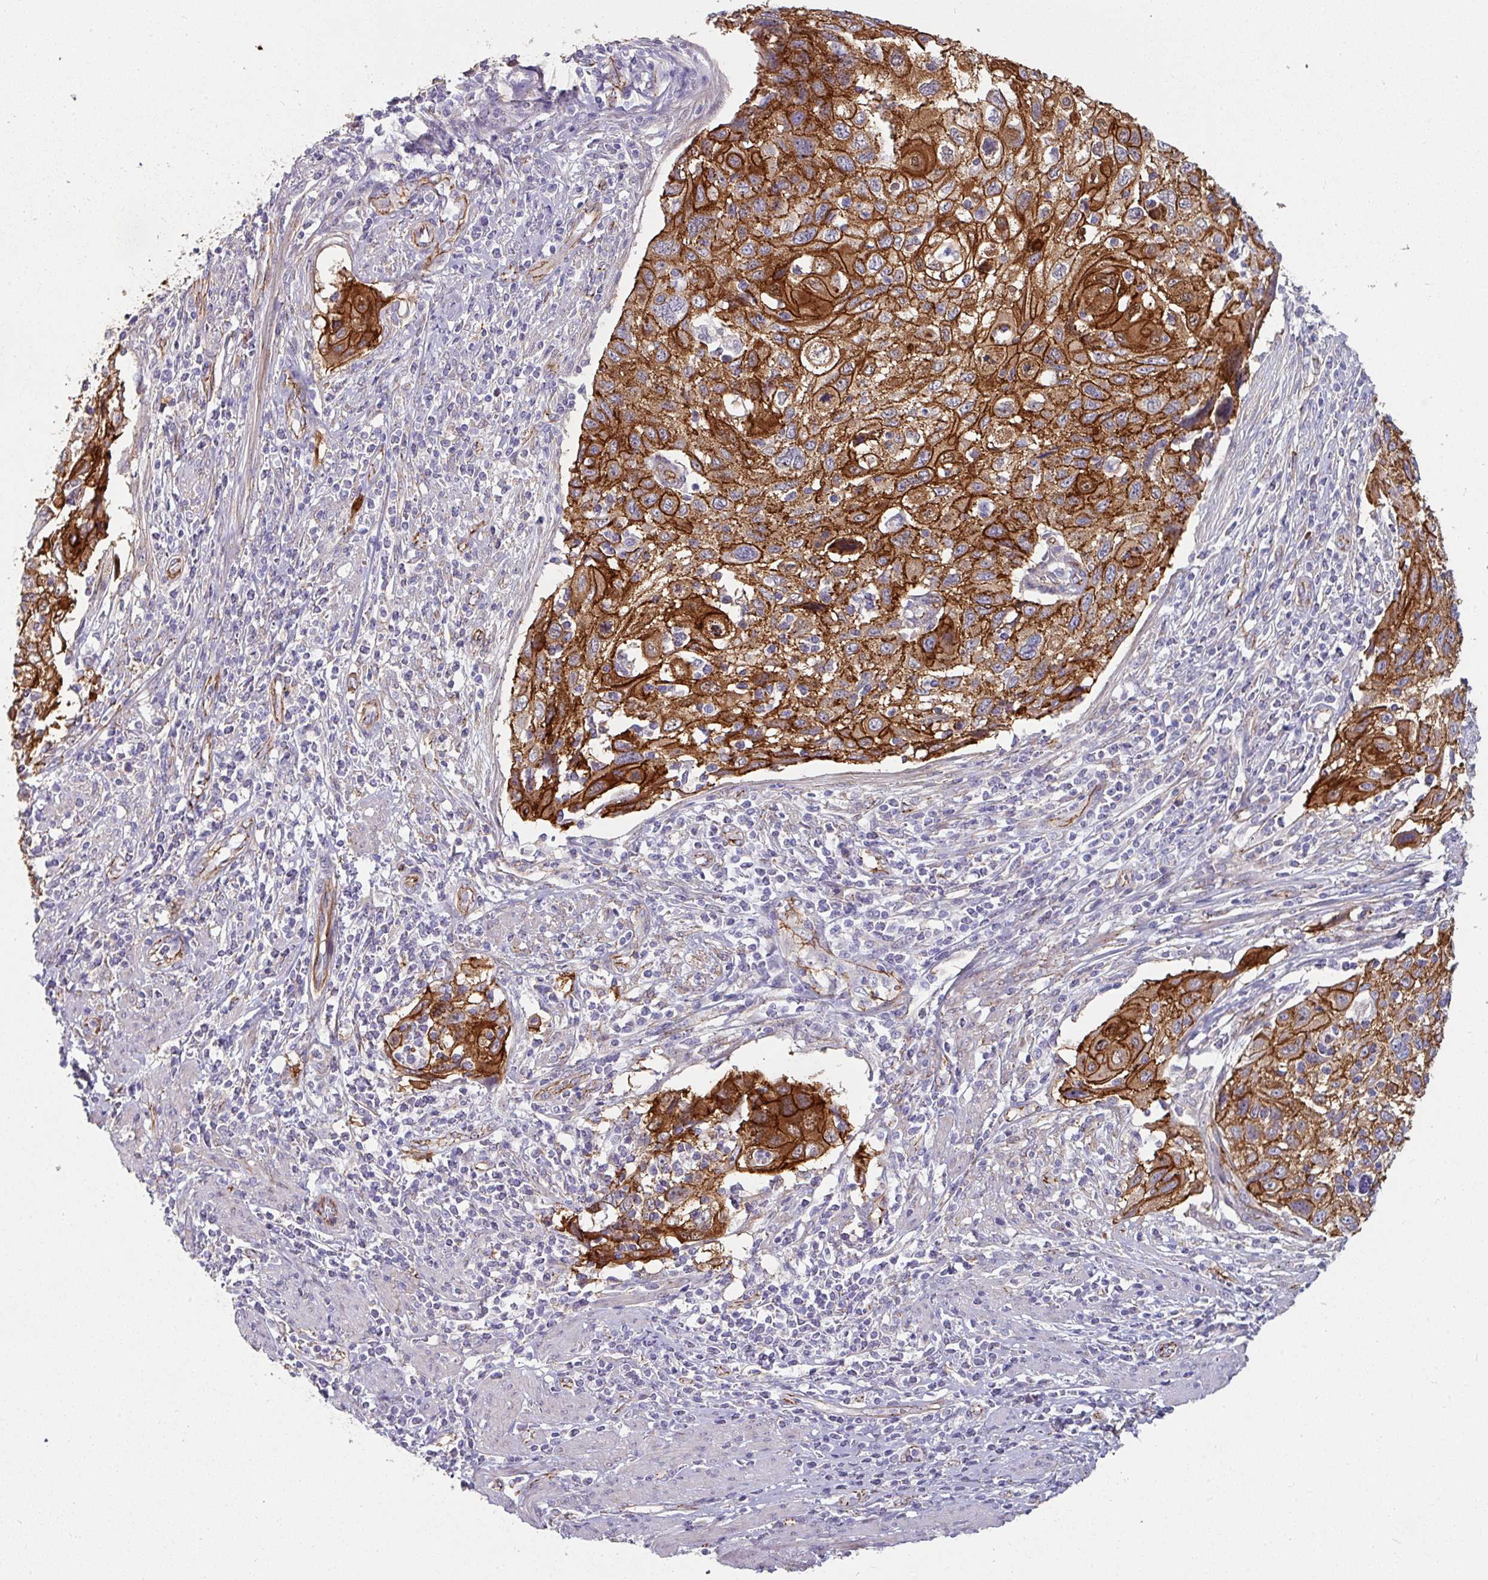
{"staining": {"intensity": "strong", "quantity": ">75%", "location": "cytoplasmic/membranous"}, "tissue": "cervical cancer", "cell_type": "Tumor cells", "image_type": "cancer", "snomed": [{"axis": "morphology", "description": "Squamous cell carcinoma, NOS"}, {"axis": "topography", "description": "Cervix"}], "caption": "Cervical squamous cell carcinoma was stained to show a protein in brown. There is high levels of strong cytoplasmic/membranous positivity in about >75% of tumor cells.", "gene": "JUP", "patient": {"sex": "female", "age": 70}}